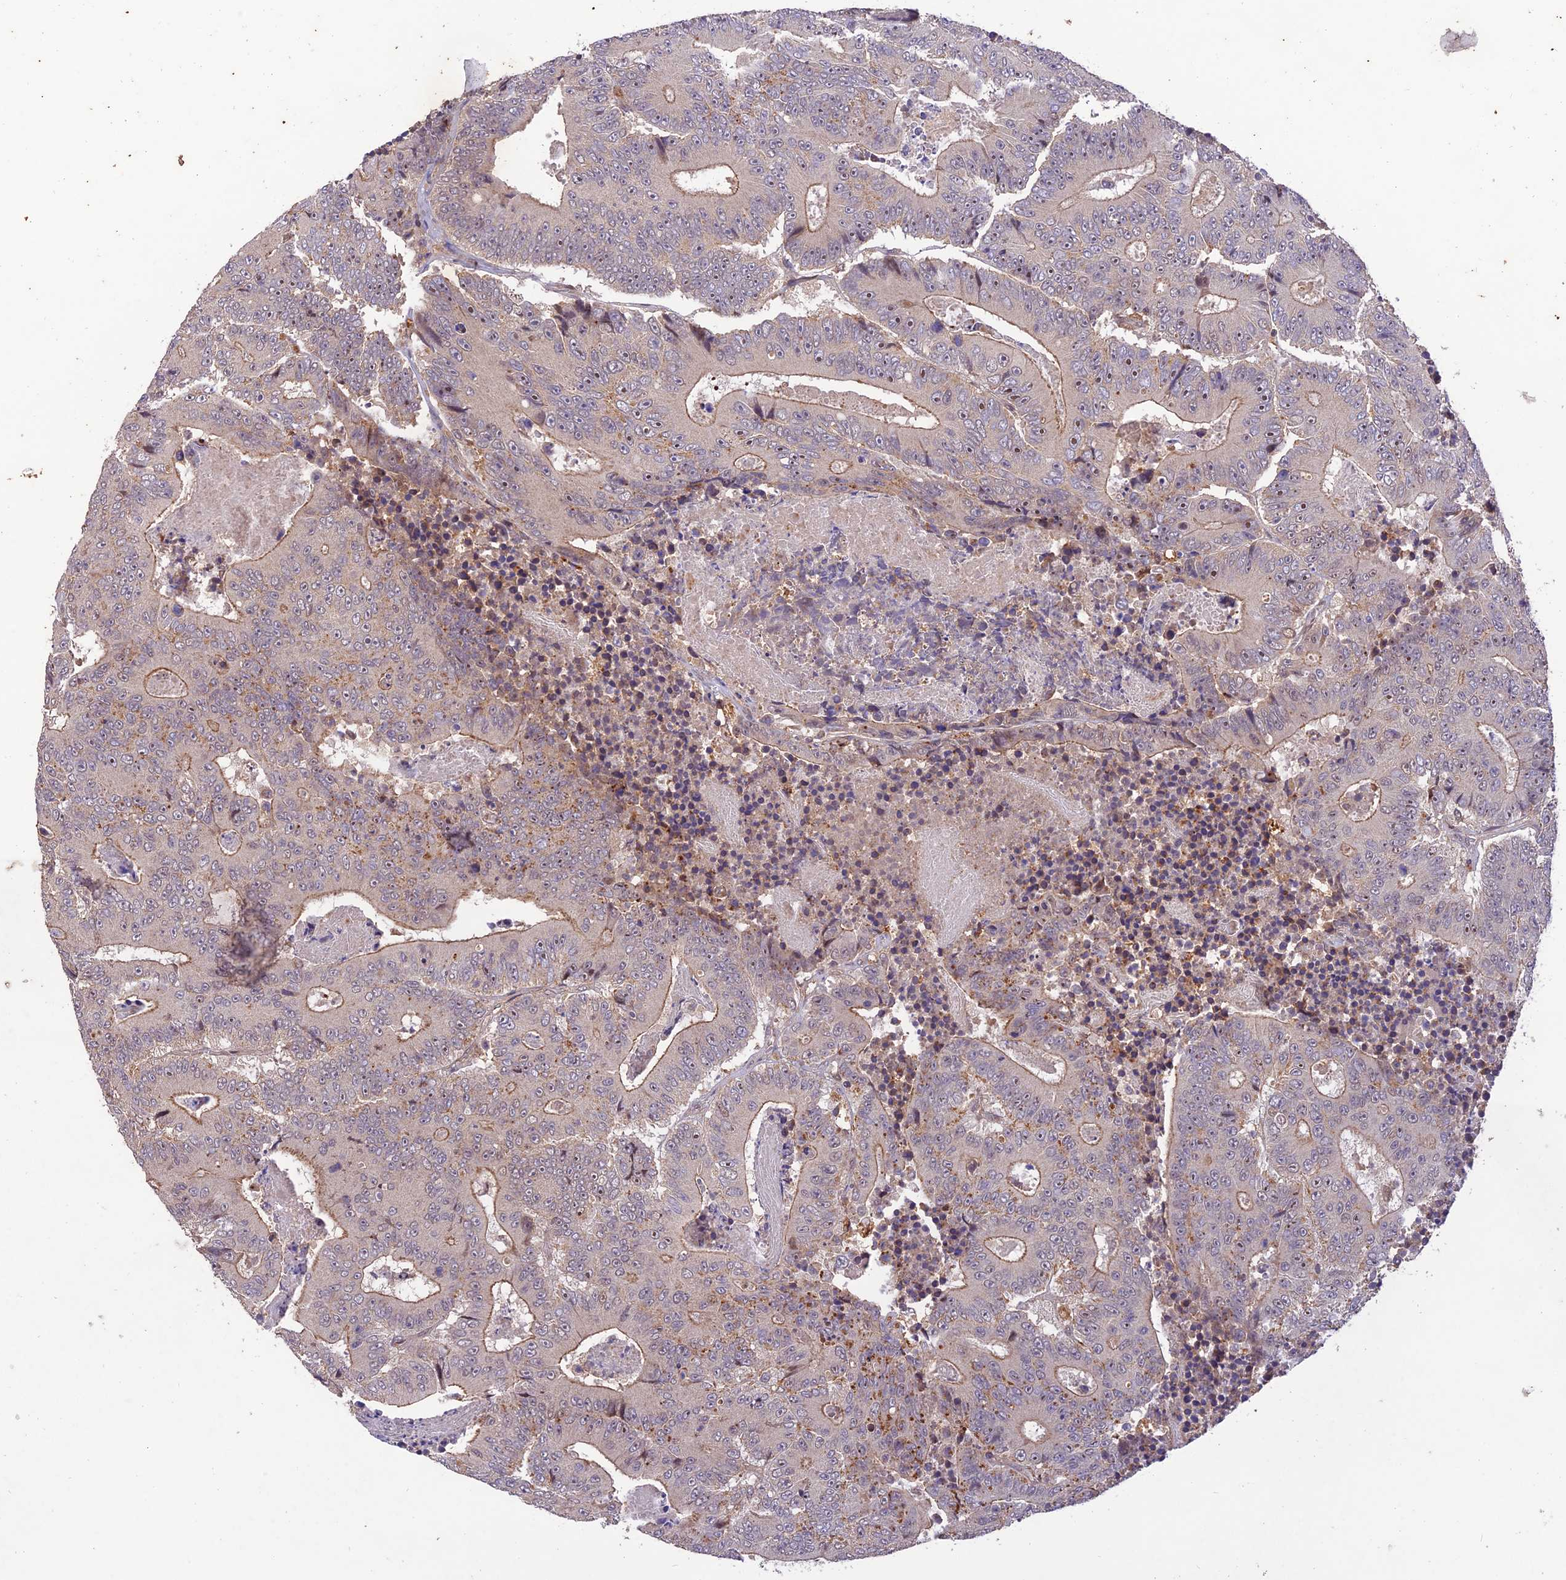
{"staining": {"intensity": "moderate", "quantity": "<25%", "location": "cytoplasmic/membranous"}, "tissue": "colorectal cancer", "cell_type": "Tumor cells", "image_type": "cancer", "snomed": [{"axis": "morphology", "description": "Adenocarcinoma, NOS"}, {"axis": "topography", "description": "Colon"}], "caption": "Adenocarcinoma (colorectal) tissue exhibits moderate cytoplasmic/membranous expression in about <25% of tumor cells, visualized by immunohistochemistry.", "gene": "REV1", "patient": {"sex": "male", "age": 83}}